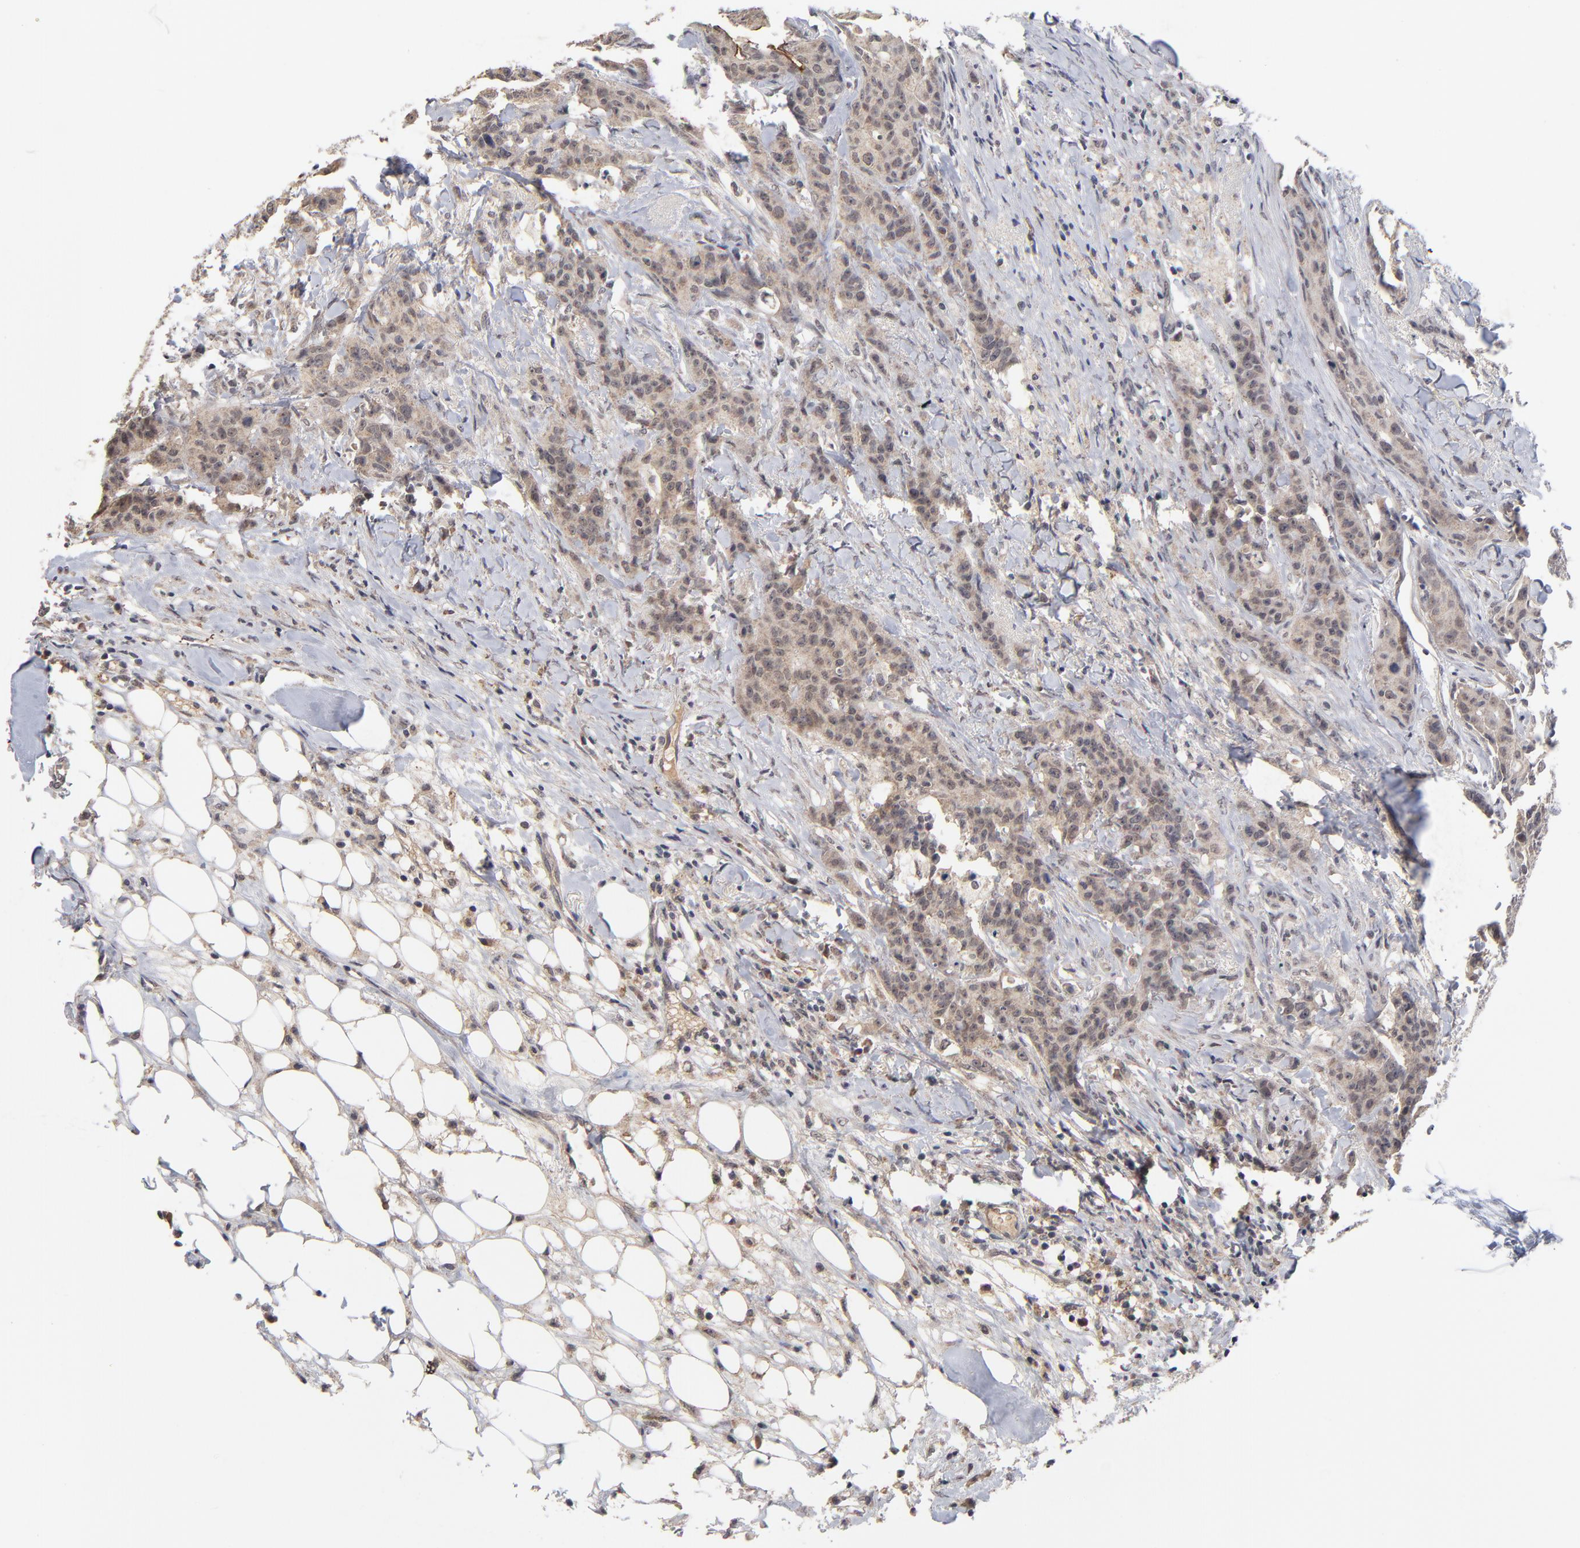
{"staining": {"intensity": "moderate", "quantity": ">75%", "location": "cytoplasmic/membranous"}, "tissue": "breast cancer", "cell_type": "Tumor cells", "image_type": "cancer", "snomed": [{"axis": "morphology", "description": "Duct carcinoma"}, {"axis": "topography", "description": "Breast"}], "caption": "Breast cancer (intraductal carcinoma) was stained to show a protein in brown. There is medium levels of moderate cytoplasmic/membranous staining in approximately >75% of tumor cells.", "gene": "WSB1", "patient": {"sex": "female", "age": 40}}